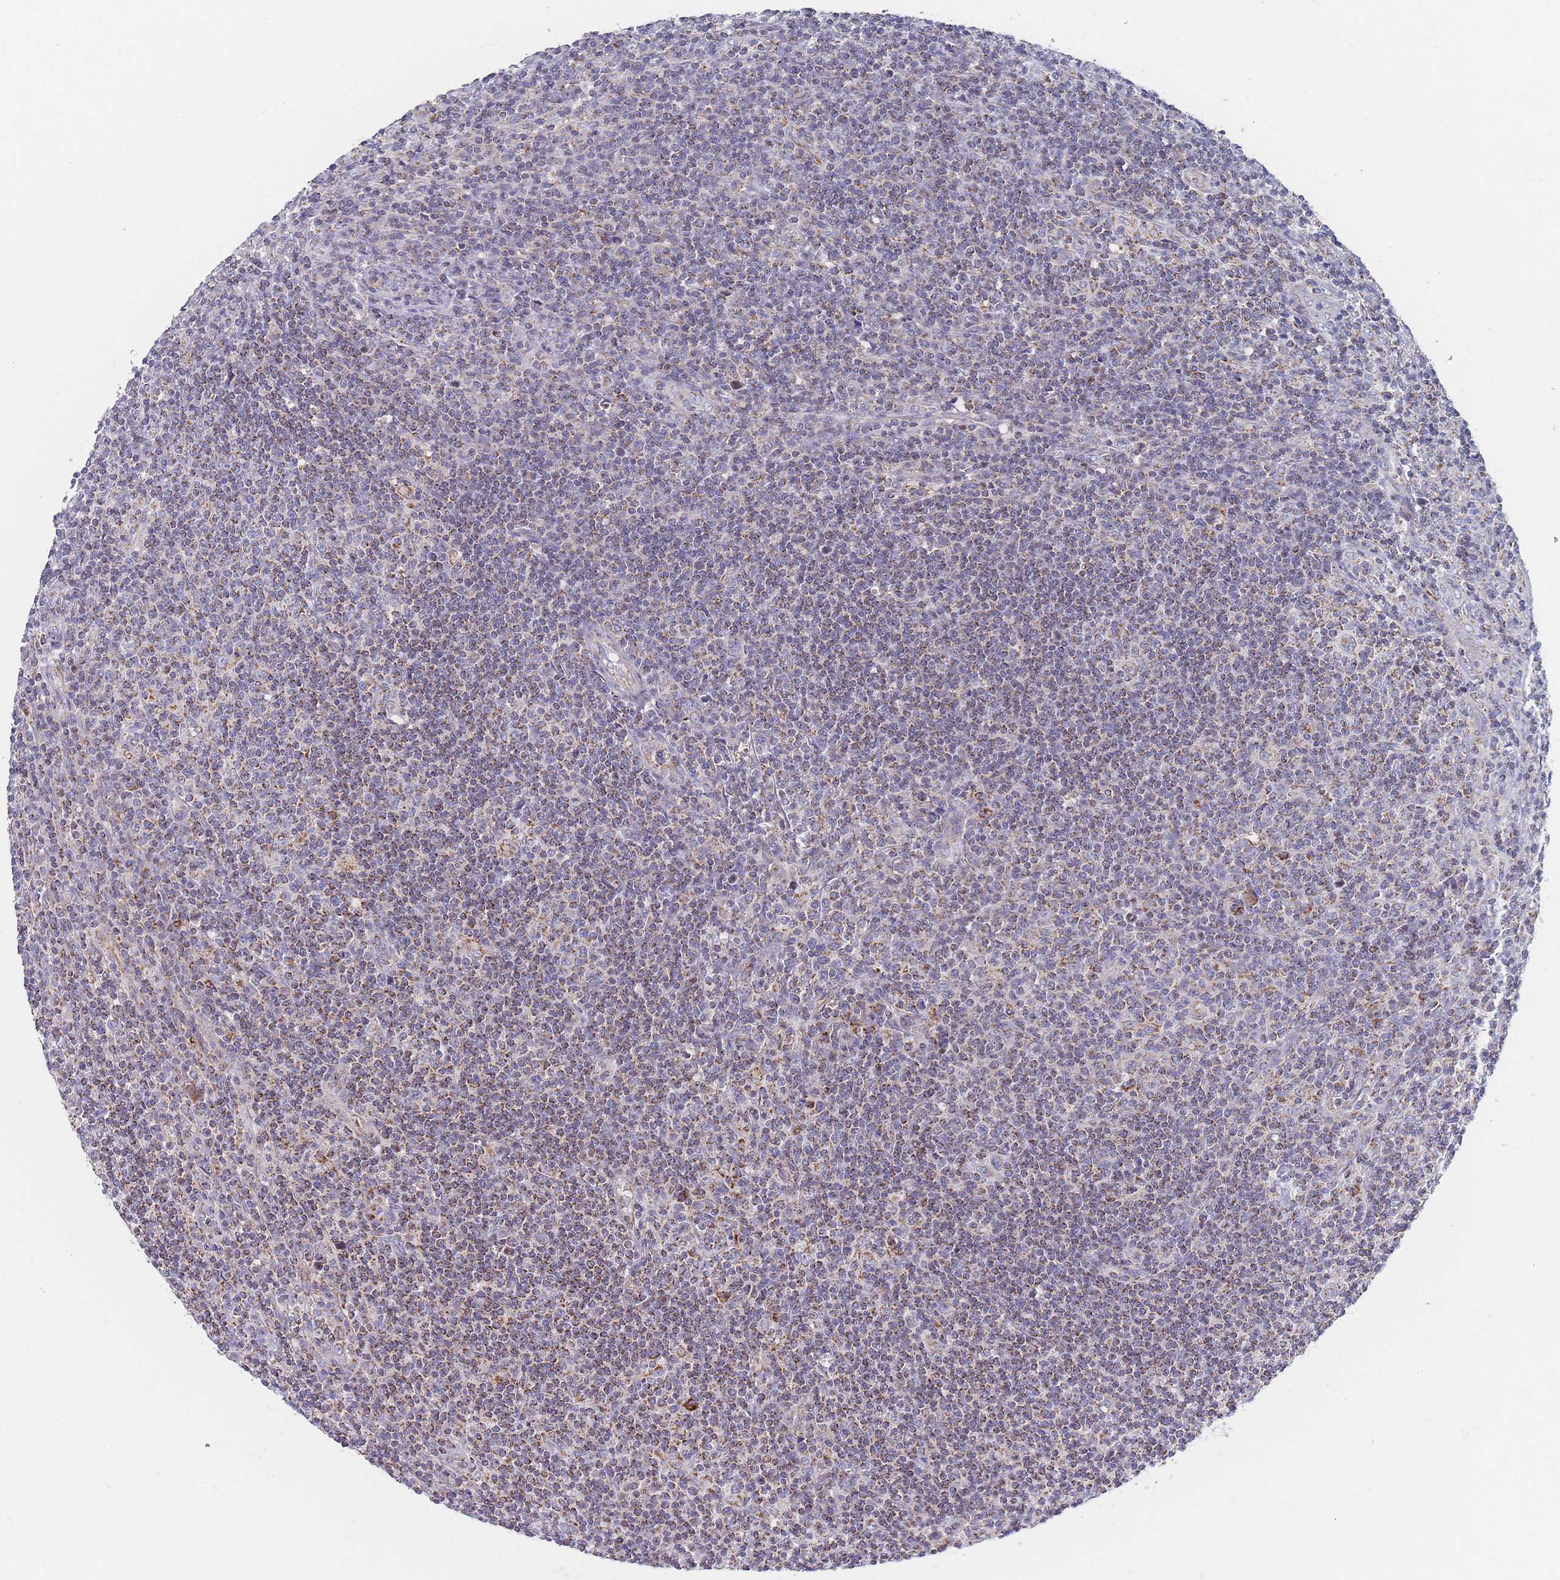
{"staining": {"intensity": "moderate", "quantity": "<25%", "location": "cytoplasmic/membranous"}, "tissue": "lymphoma", "cell_type": "Tumor cells", "image_type": "cancer", "snomed": [{"axis": "morphology", "description": "Hodgkin's disease, NOS"}, {"axis": "topography", "description": "Lymph node"}], "caption": "Immunohistochemical staining of lymphoma displays moderate cytoplasmic/membranous protein positivity in approximately <25% of tumor cells. (Brightfield microscopy of DAB IHC at high magnification).", "gene": "IKZF4", "patient": {"sex": "male", "age": 83}}